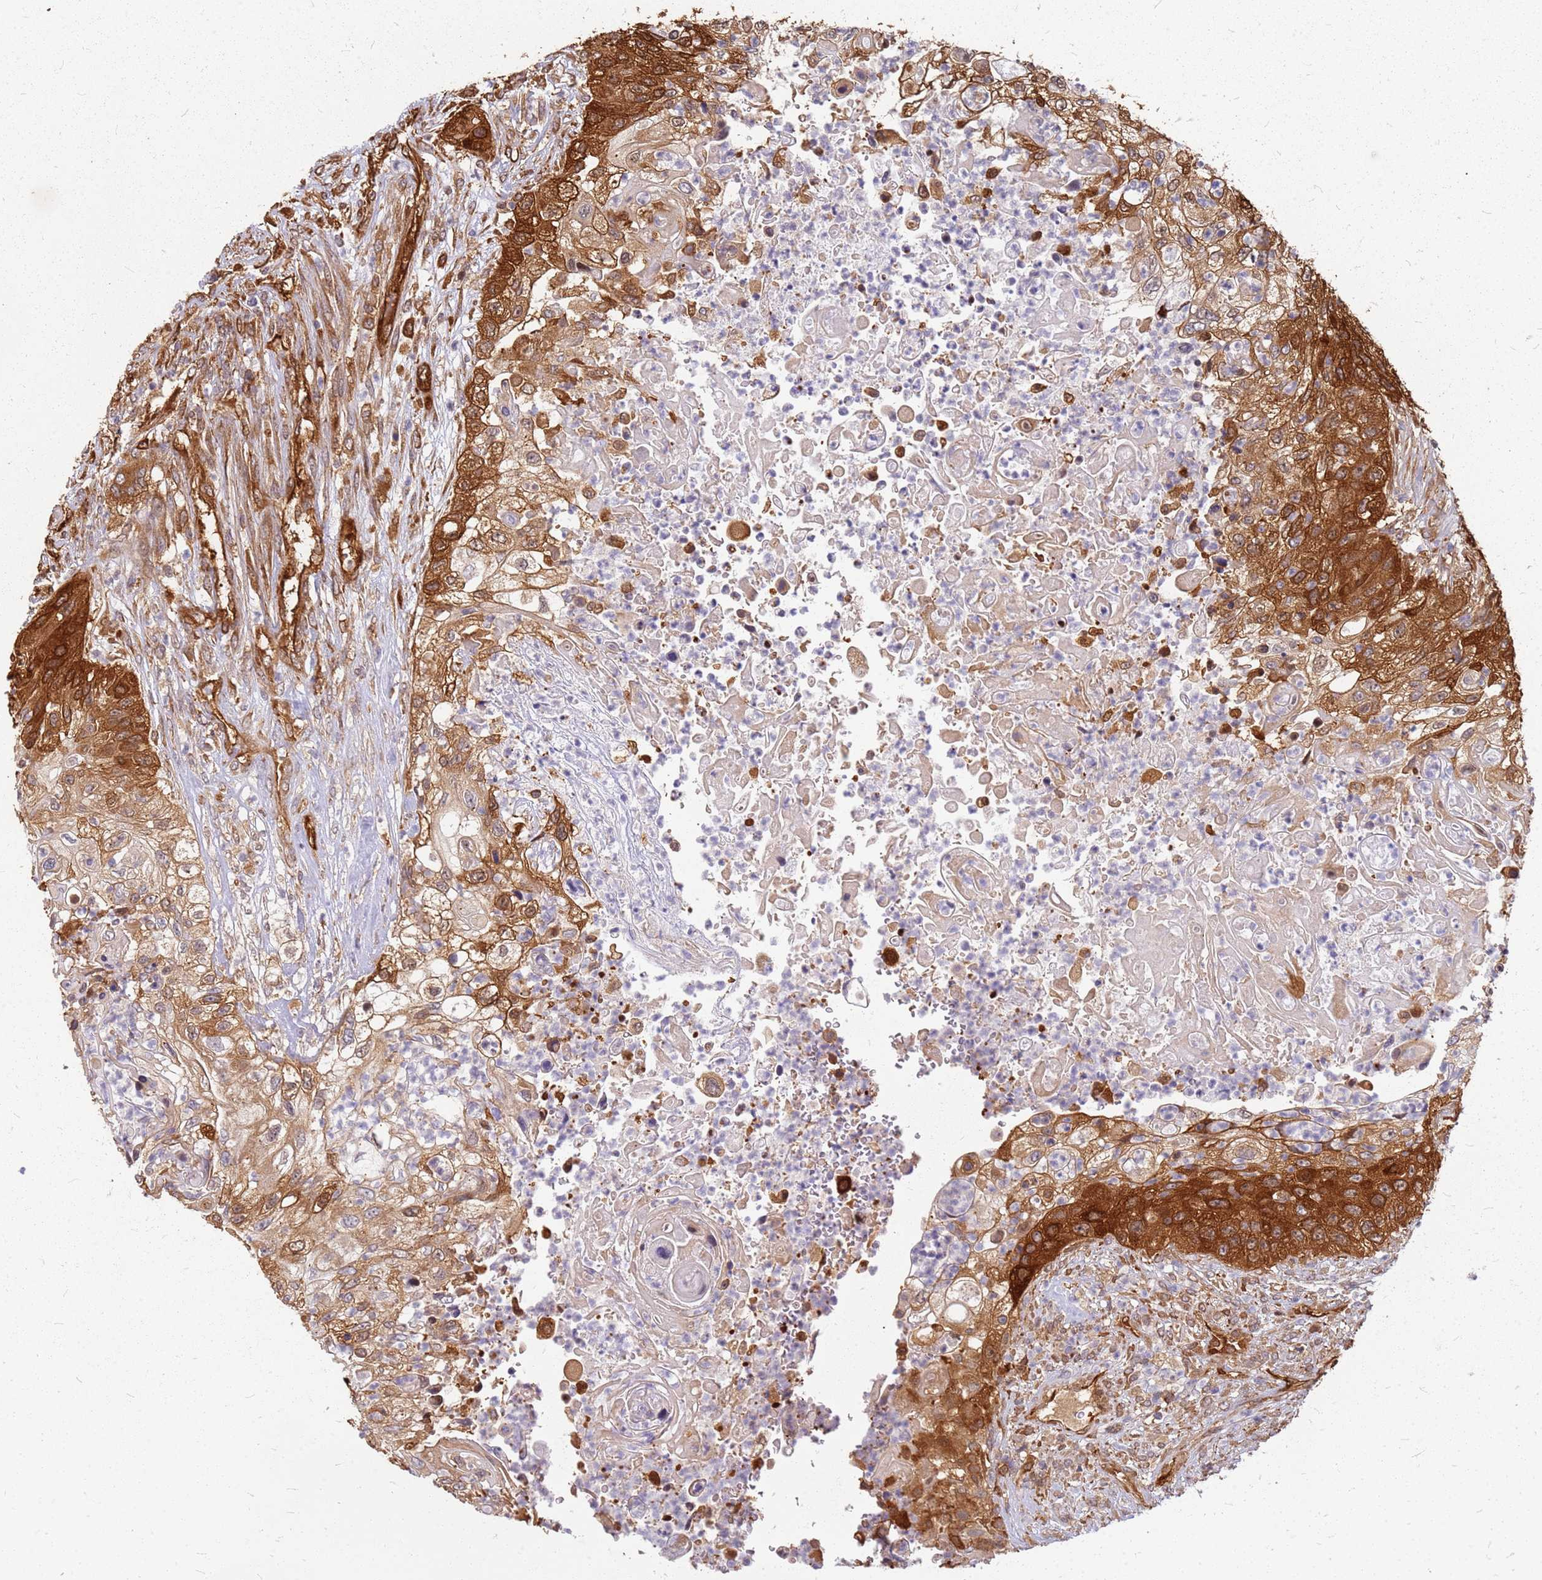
{"staining": {"intensity": "strong", "quantity": ">75%", "location": "cytoplasmic/membranous"}, "tissue": "urothelial cancer", "cell_type": "Tumor cells", "image_type": "cancer", "snomed": [{"axis": "morphology", "description": "Urothelial carcinoma, High grade"}, {"axis": "topography", "description": "Urinary bladder"}], "caption": "The immunohistochemical stain highlights strong cytoplasmic/membranous positivity in tumor cells of urothelial carcinoma (high-grade) tissue.", "gene": "HDX", "patient": {"sex": "female", "age": 60}}